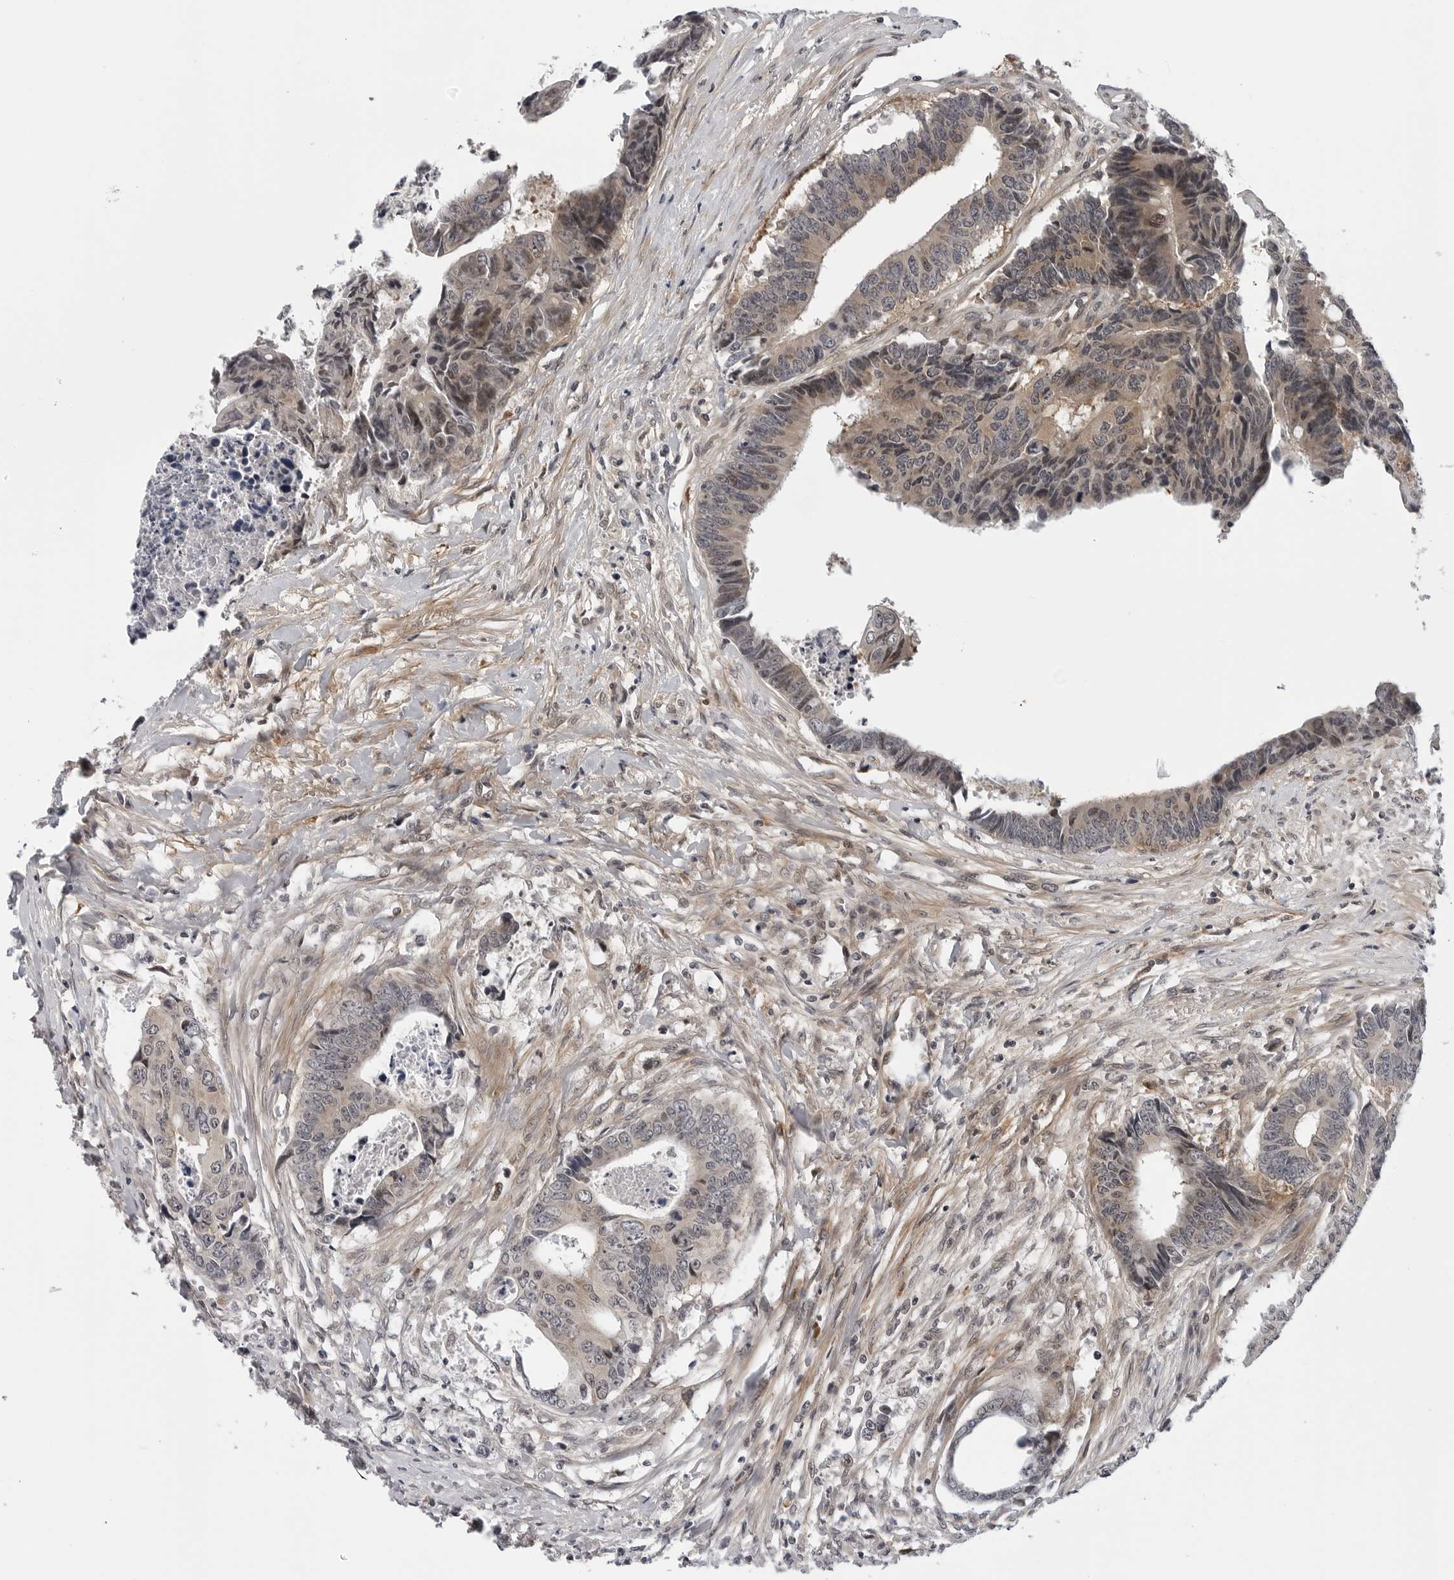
{"staining": {"intensity": "weak", "quantity": "25%-75%", "location": "cytoplasmic/membranous,nuclear"}, "tissue": "colorectal cancer", "cell_type": "Tumor cells", "image_type": "cancer", "snomed": [{"axis": "morphology", "description": "Adenocarcinoma, NOS"}, {"axis": "topography", "description": "Rectum"}], "caption": "A photomicrograph of human adenocarcinoma (colorectal) stained for a protein displays weak cytoplasmic/membranous and nuclear brown staining in tumor cells.", "gene": "KIAA1614", "patient": {"sex": "male", "age": 84}}